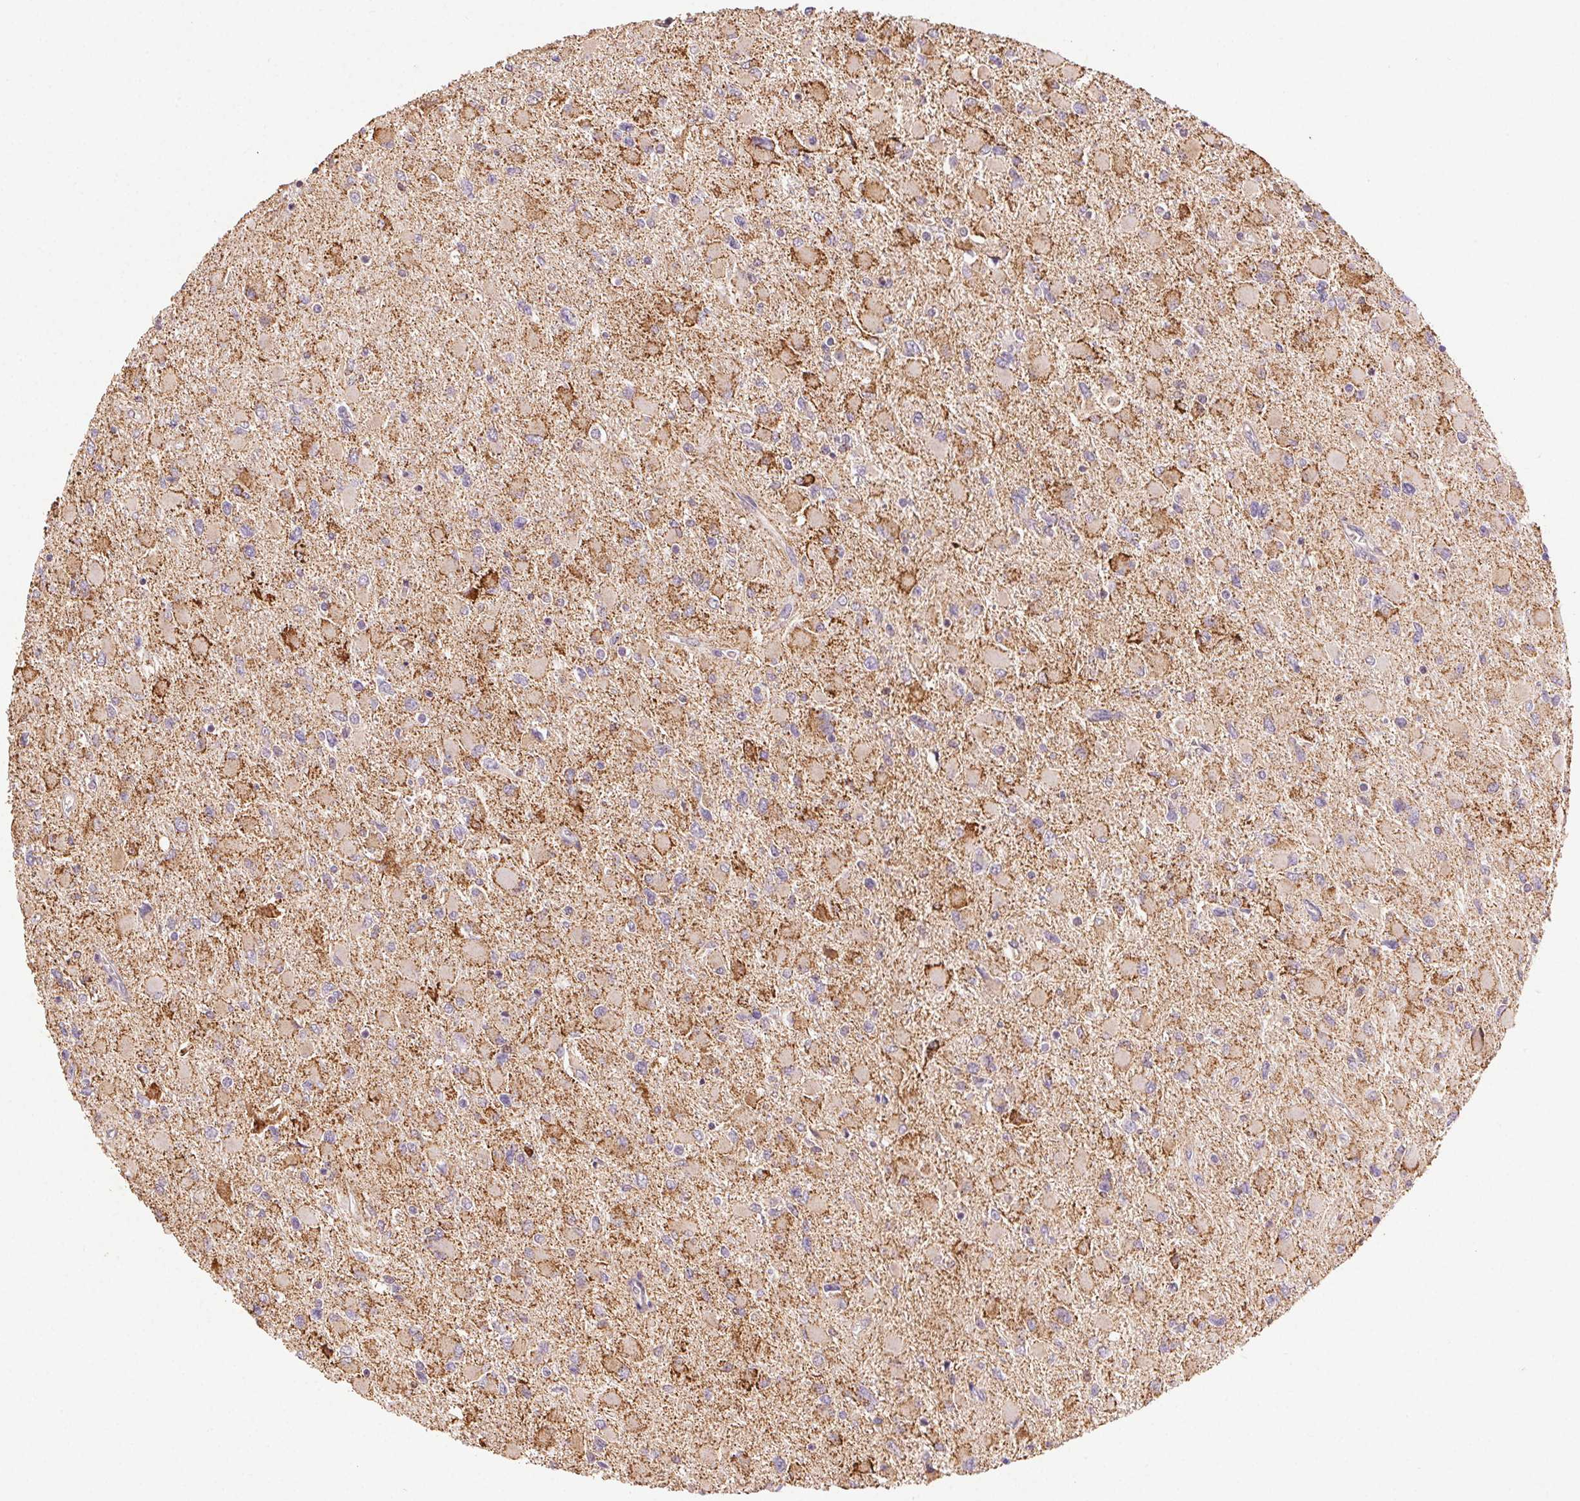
{"staining": {"intensity": "moderate", "quantity": "25%-75%", "location": "cytoplasmic/membranous"}, "tissue": "glioma", "cell_type": "Tumor cells", "image_type": "cancer", "snomed": [{"axis": "morphology", "description": "Glioma, malignant, High grade"}, {"axis": "topography", "description": "Cerebral cortex"}], "caption": "Human malignant glioma (high-grade) stained for a protein (brown) reveals moderate cytoplasmic/membranous positive staining in approximately 25%-75% of tumor cells.", "gene": "FNBP1L", "patient": {"sex": "female", "age": 36}}